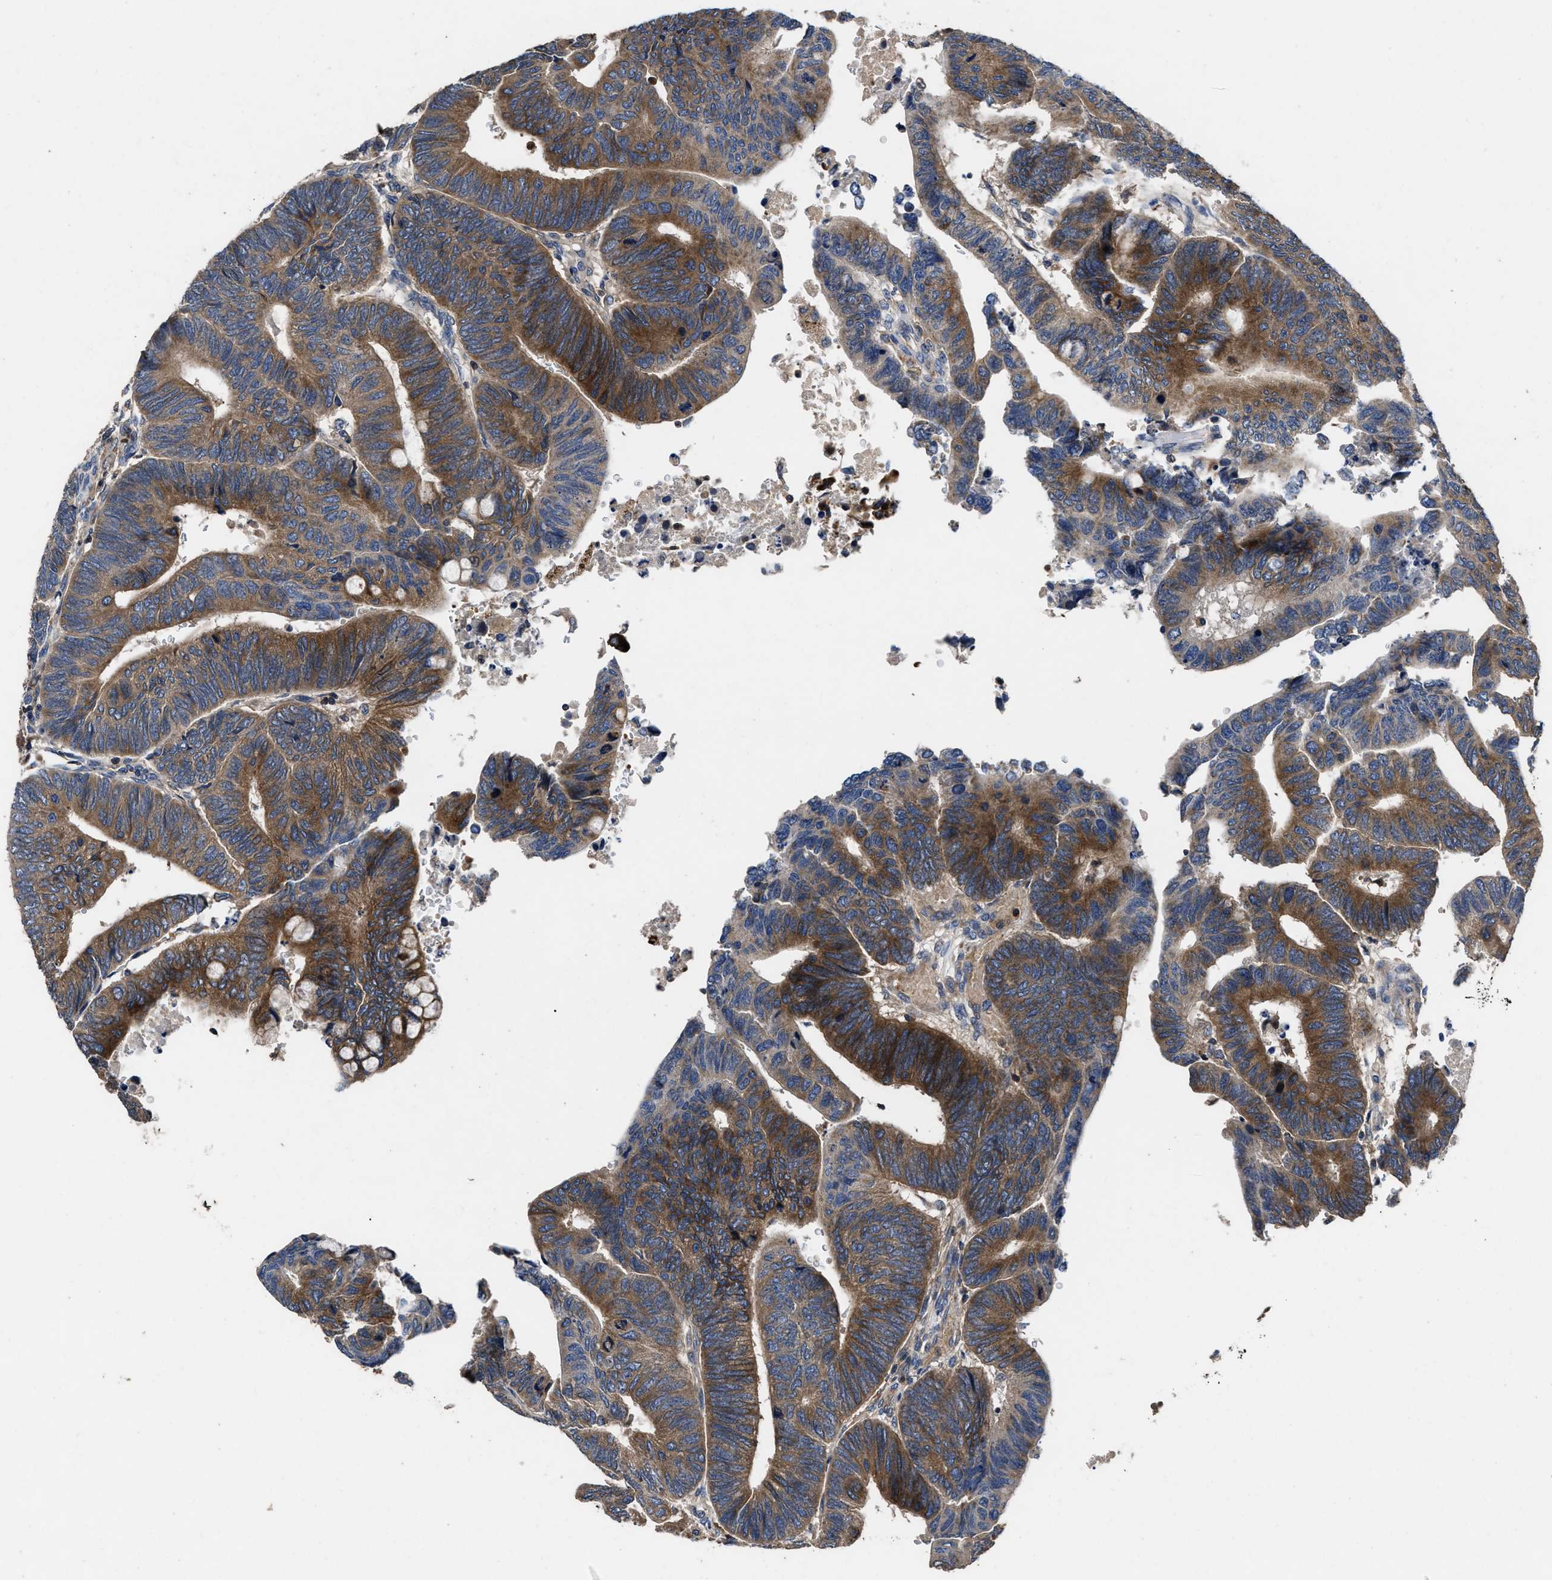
{"staining": {"intensity": "moderate", "quantity": ">75%", "location": "cytoplasmic/membranous"}, "tissue": "colorectal cancer", "cell_type": "Tumor cells", "image_type": "cancer", "snomed": [{"axis": "morphology", "description": "Normal tissue, NOS"}, {"axis": "morphology", "description": "Adenocarcinoma, NOS"}, {"axis": "topography", "description": "Rectum"}, {"axis": "topography", "description": "Peripheral nerve tissue"}], "caption": "This is a micrograph of immunohistochemistry (IHC) staining of colorectal cancer (adenocarcinoma), which shows moderate staining in the cytoplasmic/membranous of tumor cells.", "gene": "YBEY", "patient": {"sex": "male", "age": 92}}